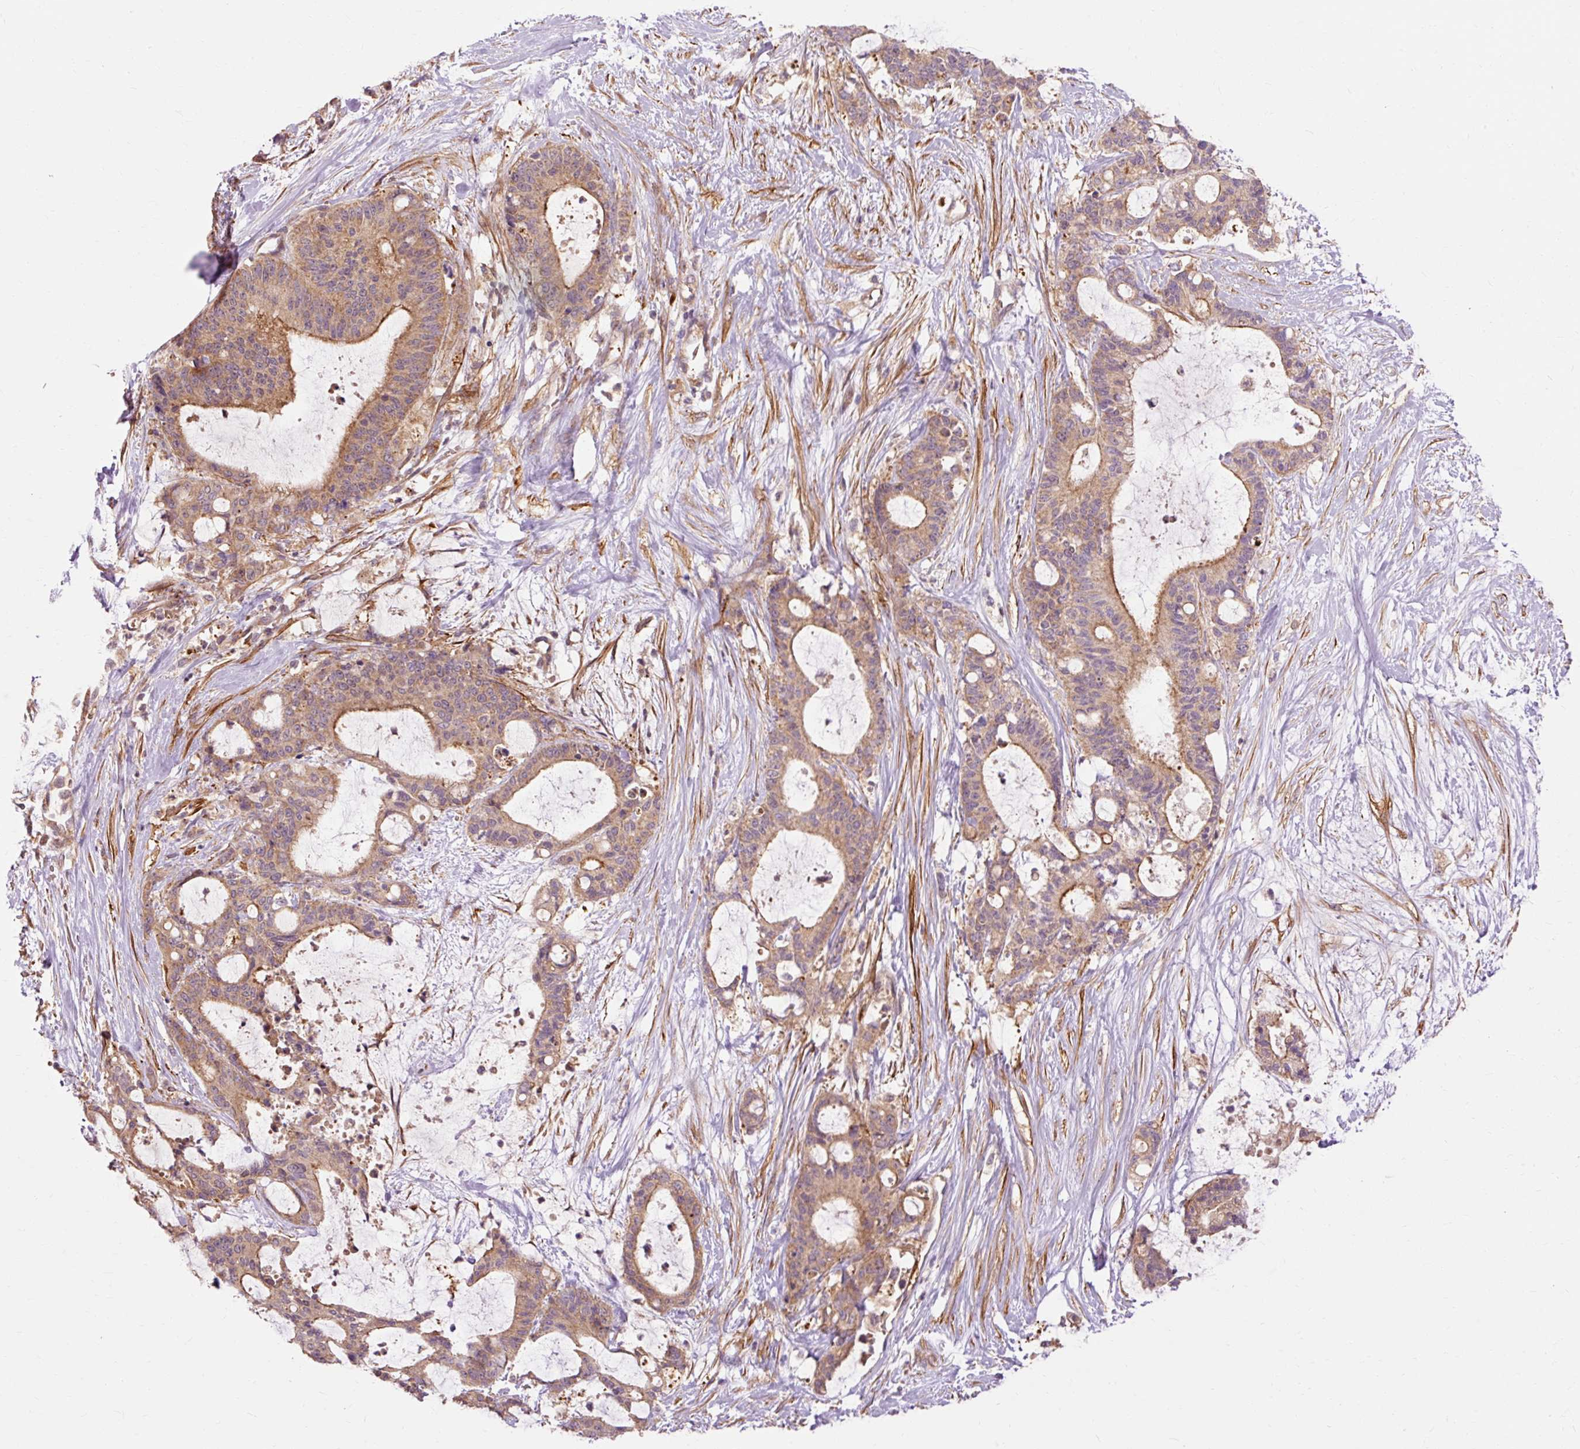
{"staining": {"intensity": "moderate", "quantity": ">75%", "location": "cytoplasmic/membranous"}, "tissue": "liver cancer", "cell_type": "Tumor cells", "image_type": "cancer", "snomed": [{"axis": "morphology", "description": "Normal tissue, NOS"}, {"axis": "morphology", "description": "Cholangiocarcinoma"}, {"axis": "topography", "description": "Liver"}, {"axis": "topography", "description": "Peripheral nerve tissue"}], "caption": "Tumor cells exhibit medium levels of moderate cytoplasmic/membranous expression in about >75% of cells in human liver cancer. The protein is stained brown, and the nuclei are stained in blue (DAB (3,3'-diaminobenzidine) IHC with brightfield microscopy, high magnification).", "gene": "RIPOR3", "patient": {"sex": "female", "age": 73}}